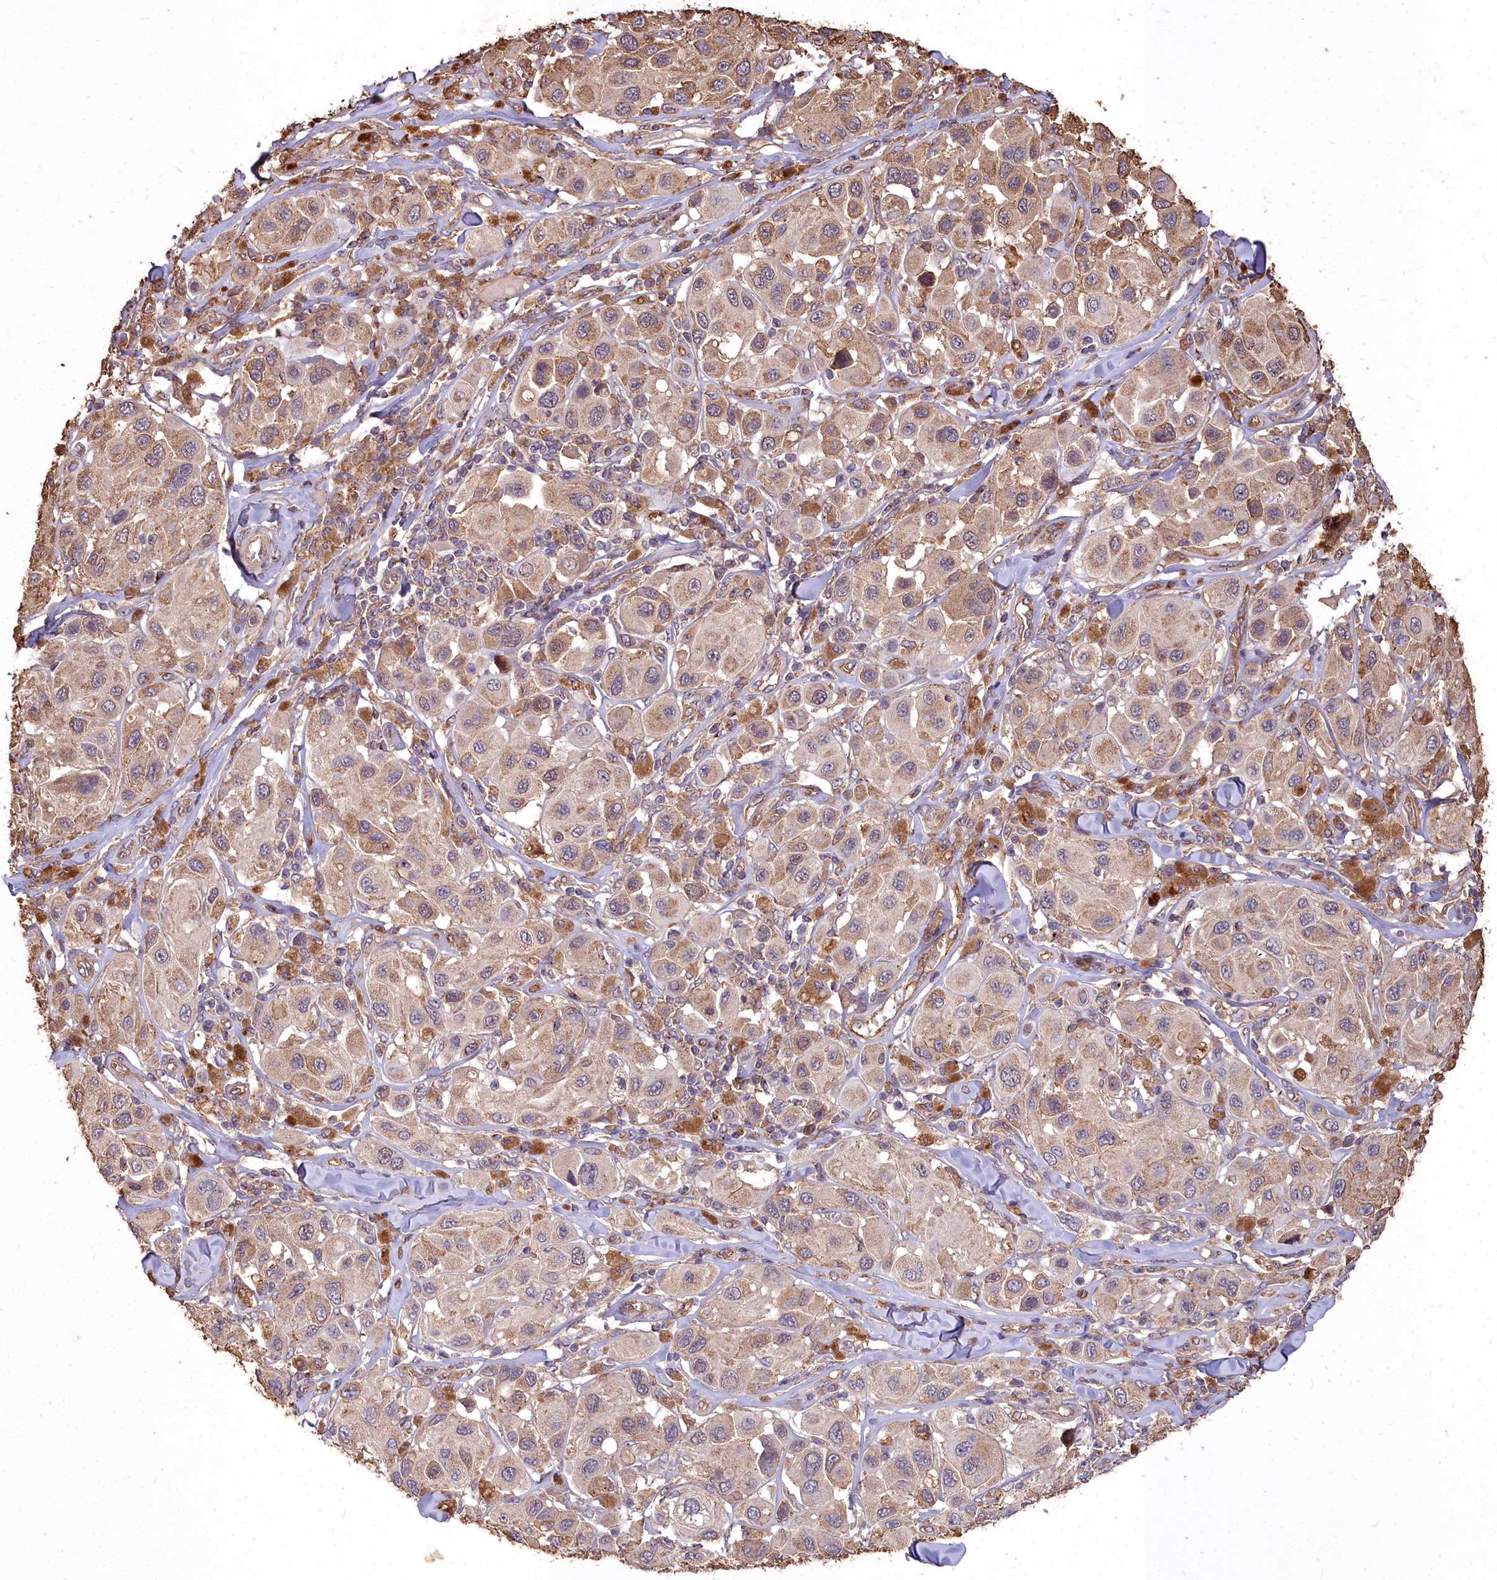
{"staining": {"intensity": "moderate", "quantity": "<25%", "location": "cytoplasmic/membranous"}, "tissue": "melanoma", "cell_type": "Tumor cells", "image_type": "cancer", "snomed": [{"axis": "morphology", "description": "Malignant melanoma, Metastatic site"}, {"axis": "topography", "description": "Skin"}], "caption": "High-power microscopy captured an immunohistochemistry photomicrograph of melanoma, revealing moderate cytoplasmic/membranous positivity in about <25% of tumor cells.", "gene": "CEMIP2", "patient": {"sex": "male", "age": 41}}